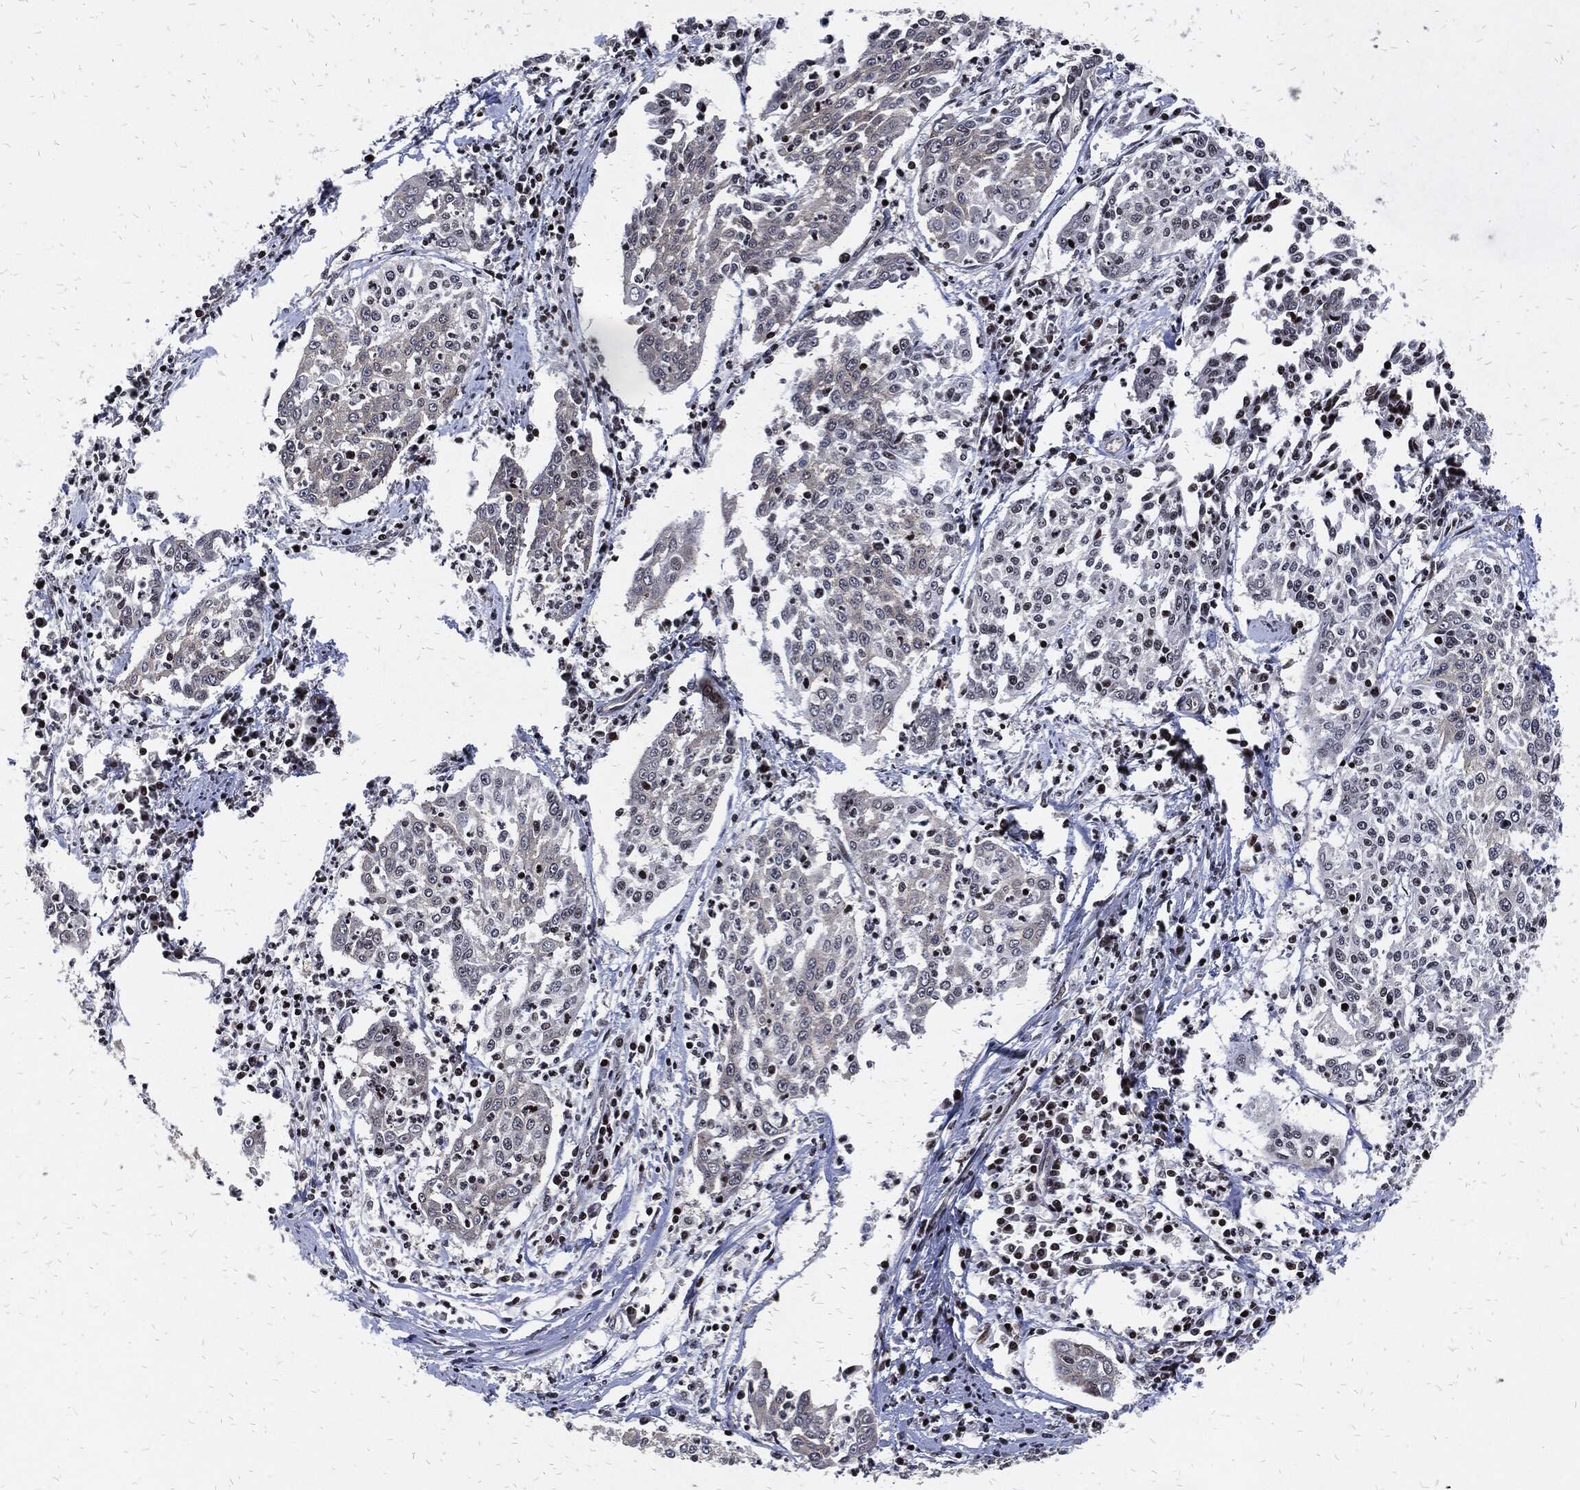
{"staining": {"intensity": "negative", "quantity": "none", "location": "none"}, "tissue": "cervical cancer", "cell_type": "Tumor cells", "image_type": "cancer", "snomed": [{"axis": "morphology", "description": "Squamous cell carcinoma, NOS"}, {"axis": "topography", "description": "Cervix"}], "caption": "Tumor cells are negative for protein expression in human cervical cancer (squamous cell carcinoma). The staining was performed using DAB (3,3'-diaminobenzidine) to visualize the protein expression in brown, while the nuclei were stained in blue with hematoxylin (Magnification: 20x).", "gene": "ZNF775", "patient": {"sex": "female", "age": 41}}